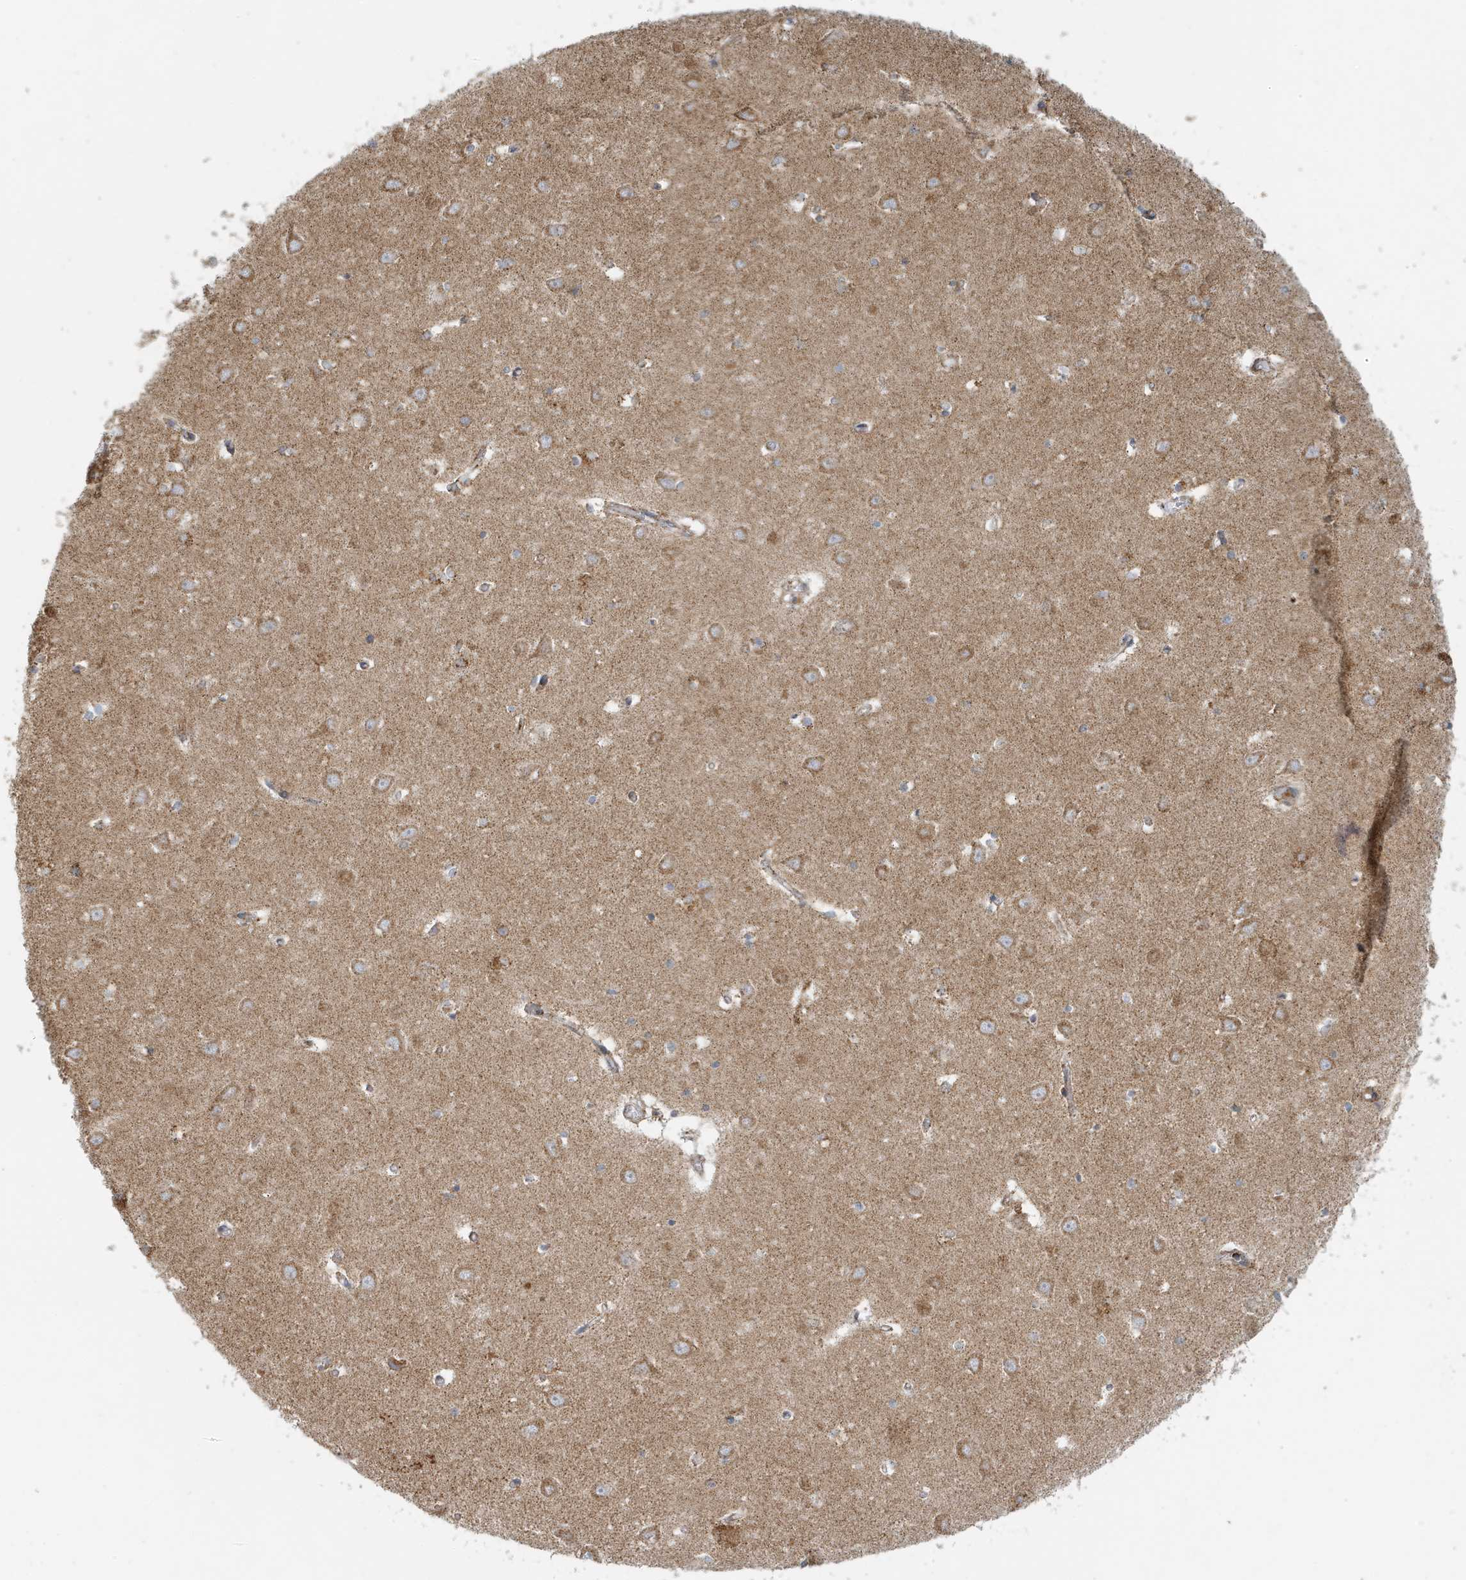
{"staining": {"intensity": "moderate", "quantity": ">75%", "location": "cytoplasmic/membranous"}, "tissue": "hippocampus", "cell_type": "Glial cells", "image_type": "normal", "snomed": [{"axis": "morphology", "description": "Normal tissue, NOS"}, {"axis": "topography", "description": "Hippocampus"}], "caption": "Immunohistochemical staining of unremarkable human hippocampus displays medium levels of moderate cytoplasmic/membranous positivity in about >75% of glial cells.", "gene": "MAN1A1", "patient": {"sex": "male", "age": 70}}